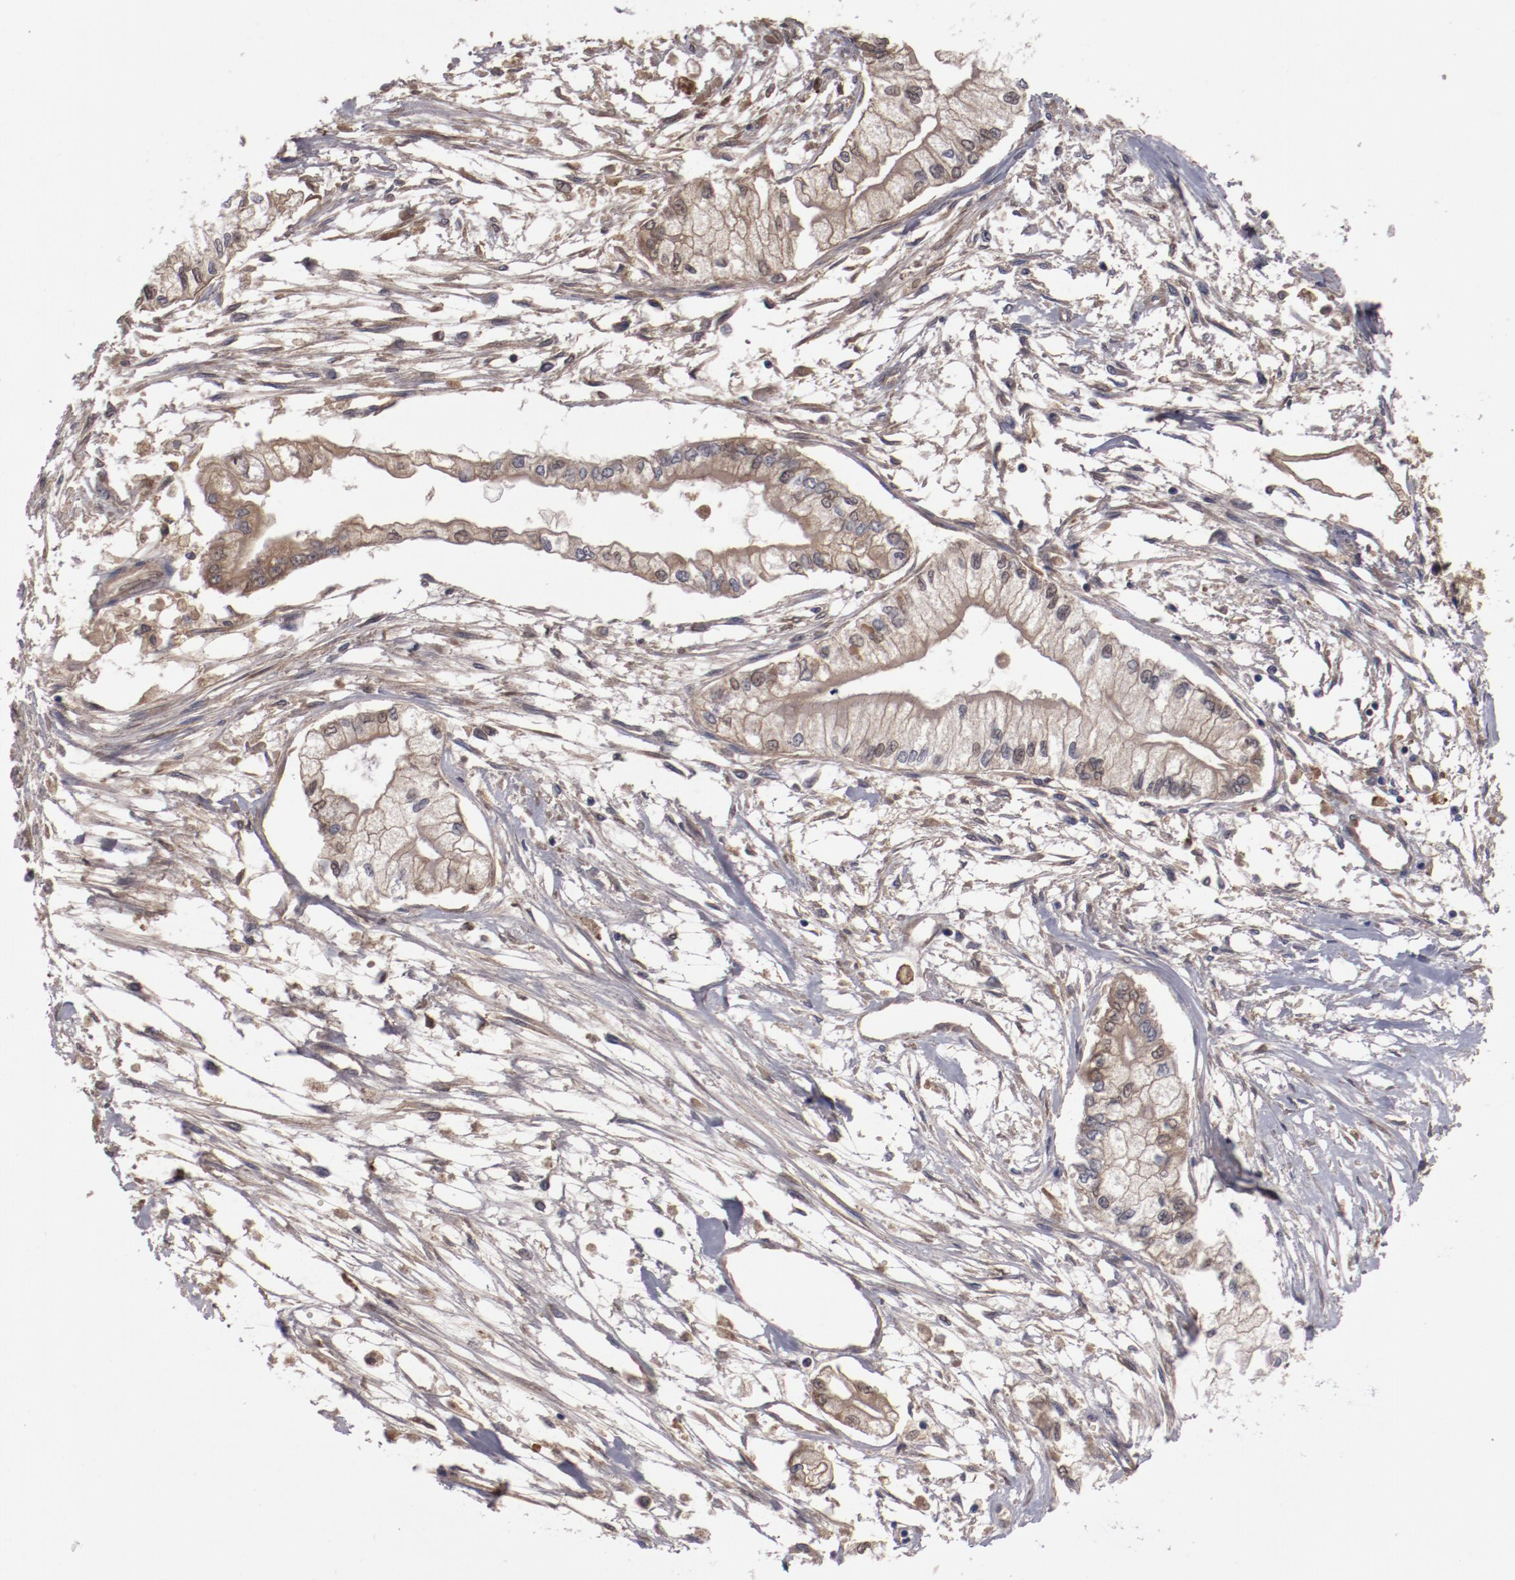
{"staining": {"intensity": "weak", "quantity": "25%-75%", "location": "cytoplasmic/membranous"}, "tissue": "pancreatic cancer", "cell_type": "Tumor cells", "image_type": "cancer", "snomed": [{"axis": "morphology", "description": "Adenocarcinoma, NOS"}, {"axis": "topography", "description": "Pancreas"}], "caption": "A high-resolution photomicrograph shows immunohistochemistry (IHC) staining of adenocarcinoma (pancreatic), which exhibits weak cytoplasmic/membranous staining in about 25%-75% of tumor cells. The staining is performed using DAB (3,3'-diaminobenzidine) brown chromogen to label protein expression. The nuclei are counter-stained blue using hematoxylin.", "gene": "CP", "patient": {"sex": "male", "age": 79}}